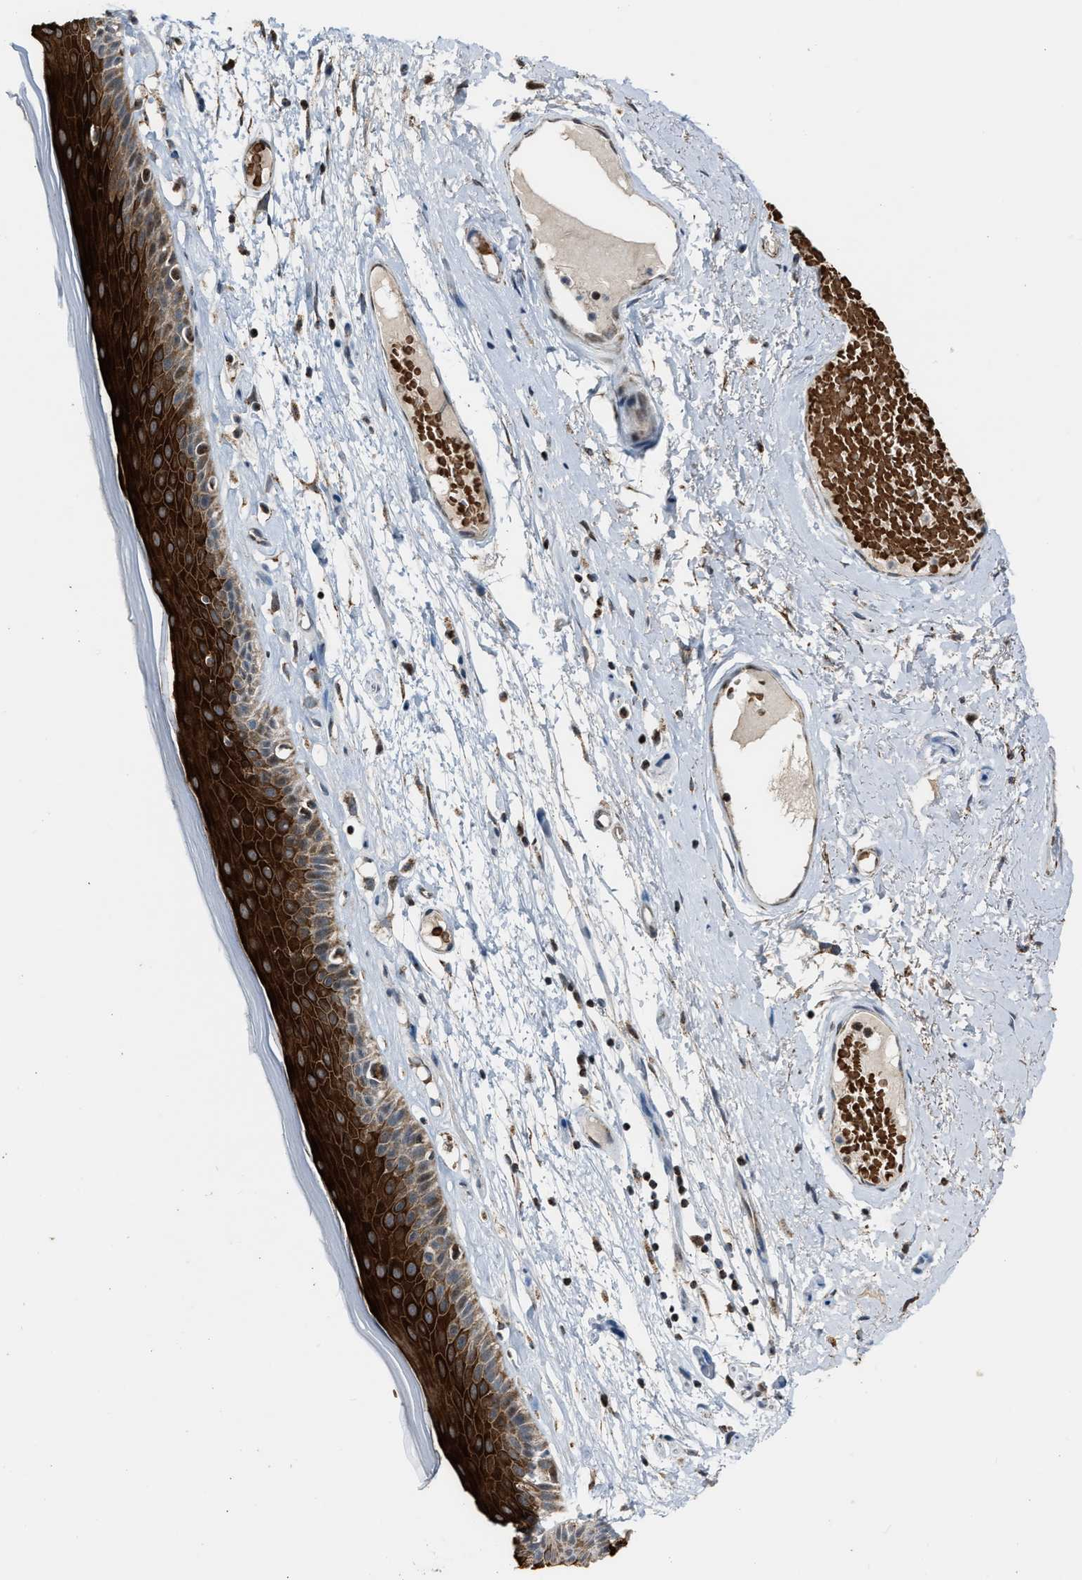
{"staining": {"intensity": "strong", "quantity": ">75%", "location": "cytoplasmic/membranous"}, "tissue": "skin", "cell_type": "Epidermal cells", "image_type": "normal", "snomed": [{"axis": "morphology", "description": "Normal tissue, NOS"}, {"axis": "topography", "description": "Vulva"}], "caption": "An immunohistochemistry histopathology image of benign tissue is shown. Protein staining in brown shows strong cytoplasmic/membranous positivity in skin within epidermal cells.", "gene": "CHN2", "patient": {"sex": "female", "age": 73}}